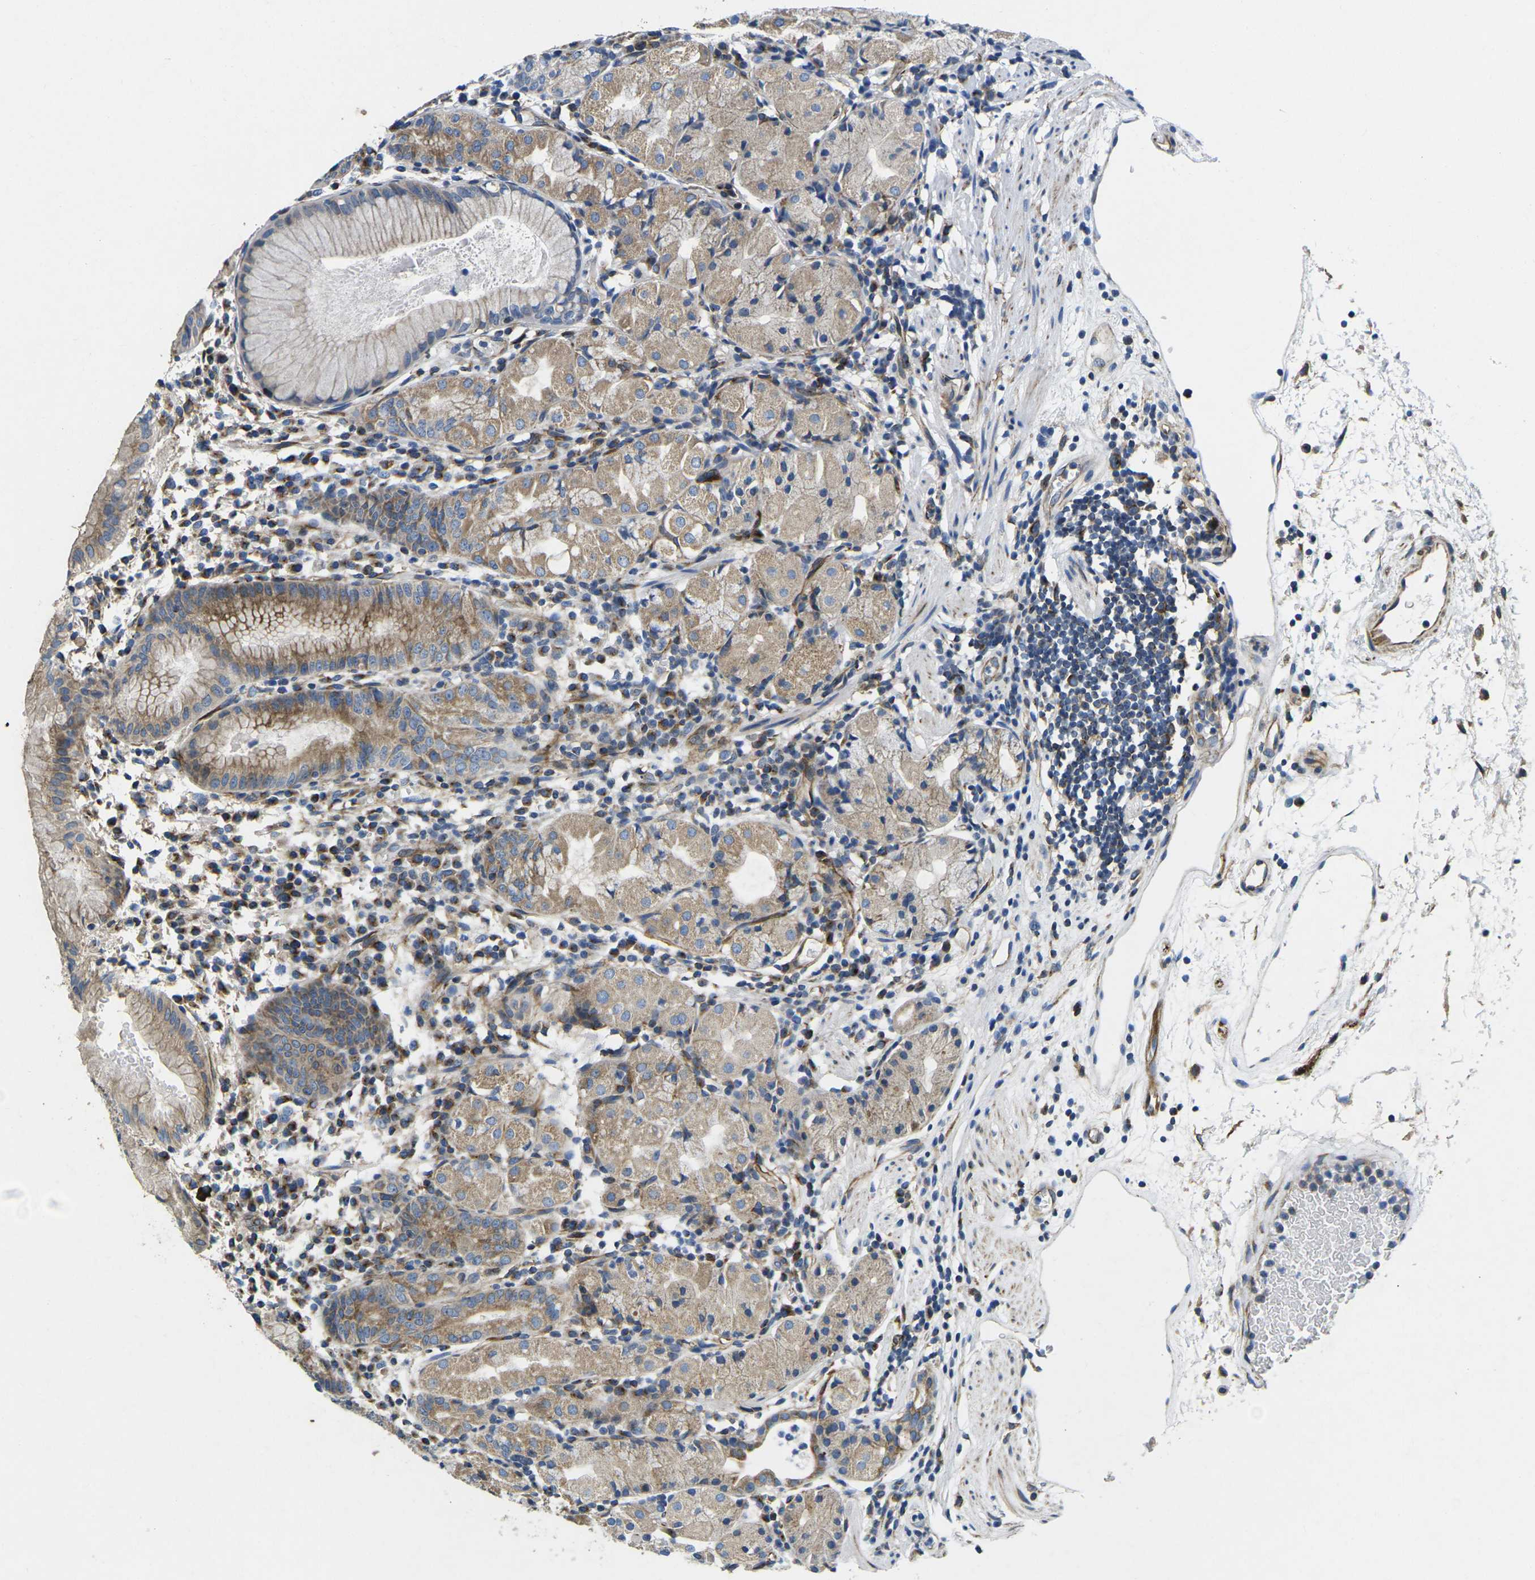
{"staining": {"intensity": "moderate", "quantity": "25%-75%", "location": "cytoplasmic/membranous"}, "tissue": "stomach", "cell_type": "Glandular cells", "image_type": "normal", "snomed": [{"axis": "morphology", "description": "Normal tissue, NOS"}, {"axis": "topography", "description": "Stomach"}, {"axis": "topography", "description": "Stomach, lower"}], "caption": "Glandular cells exhibit medium levels of moderate cytoplasmic/membranous positivity in about 25%-75% of cells in normal stomach.", "gene": "TMEFF2", "patient": {"sex": "female", "age": 75}}